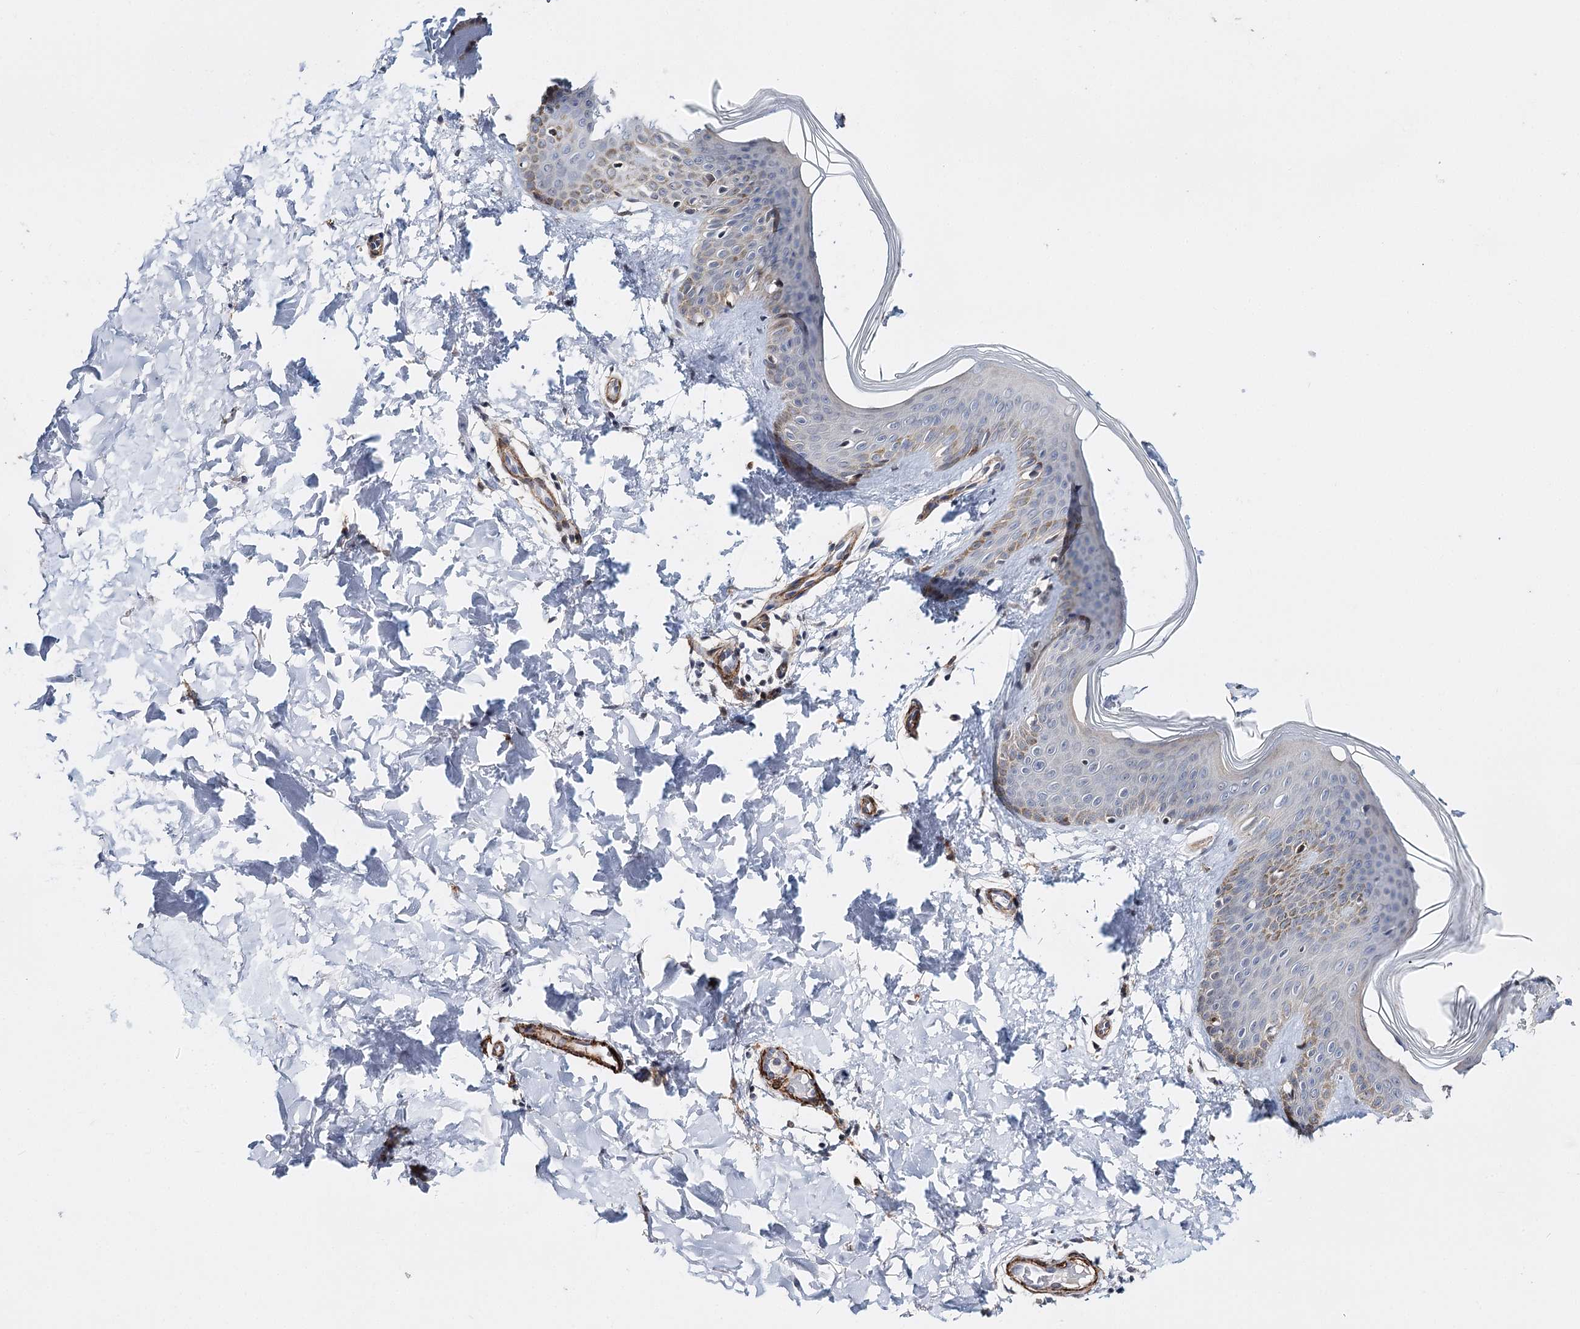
{"staining": {"intensity": "weak", "quantity": ">75%", "location": "cytoplasmic/membranous"}, "tissue": "skin", "cell_type": "Fibroblasts", "image_type": "normal", "snomed": [{"axis": "morphology", "description": "Normal tissue, NOS"}, {"axis": "topography", "description": "Skin"}], "caption": "Immunohistochemical staining of unremarkable skin shows low levels of weak cytoplasmic/membranous expression in approximately >75% of fibroblasts.", "gene": "CFAP46", "patient": {"sex": "male", "age": 36}}